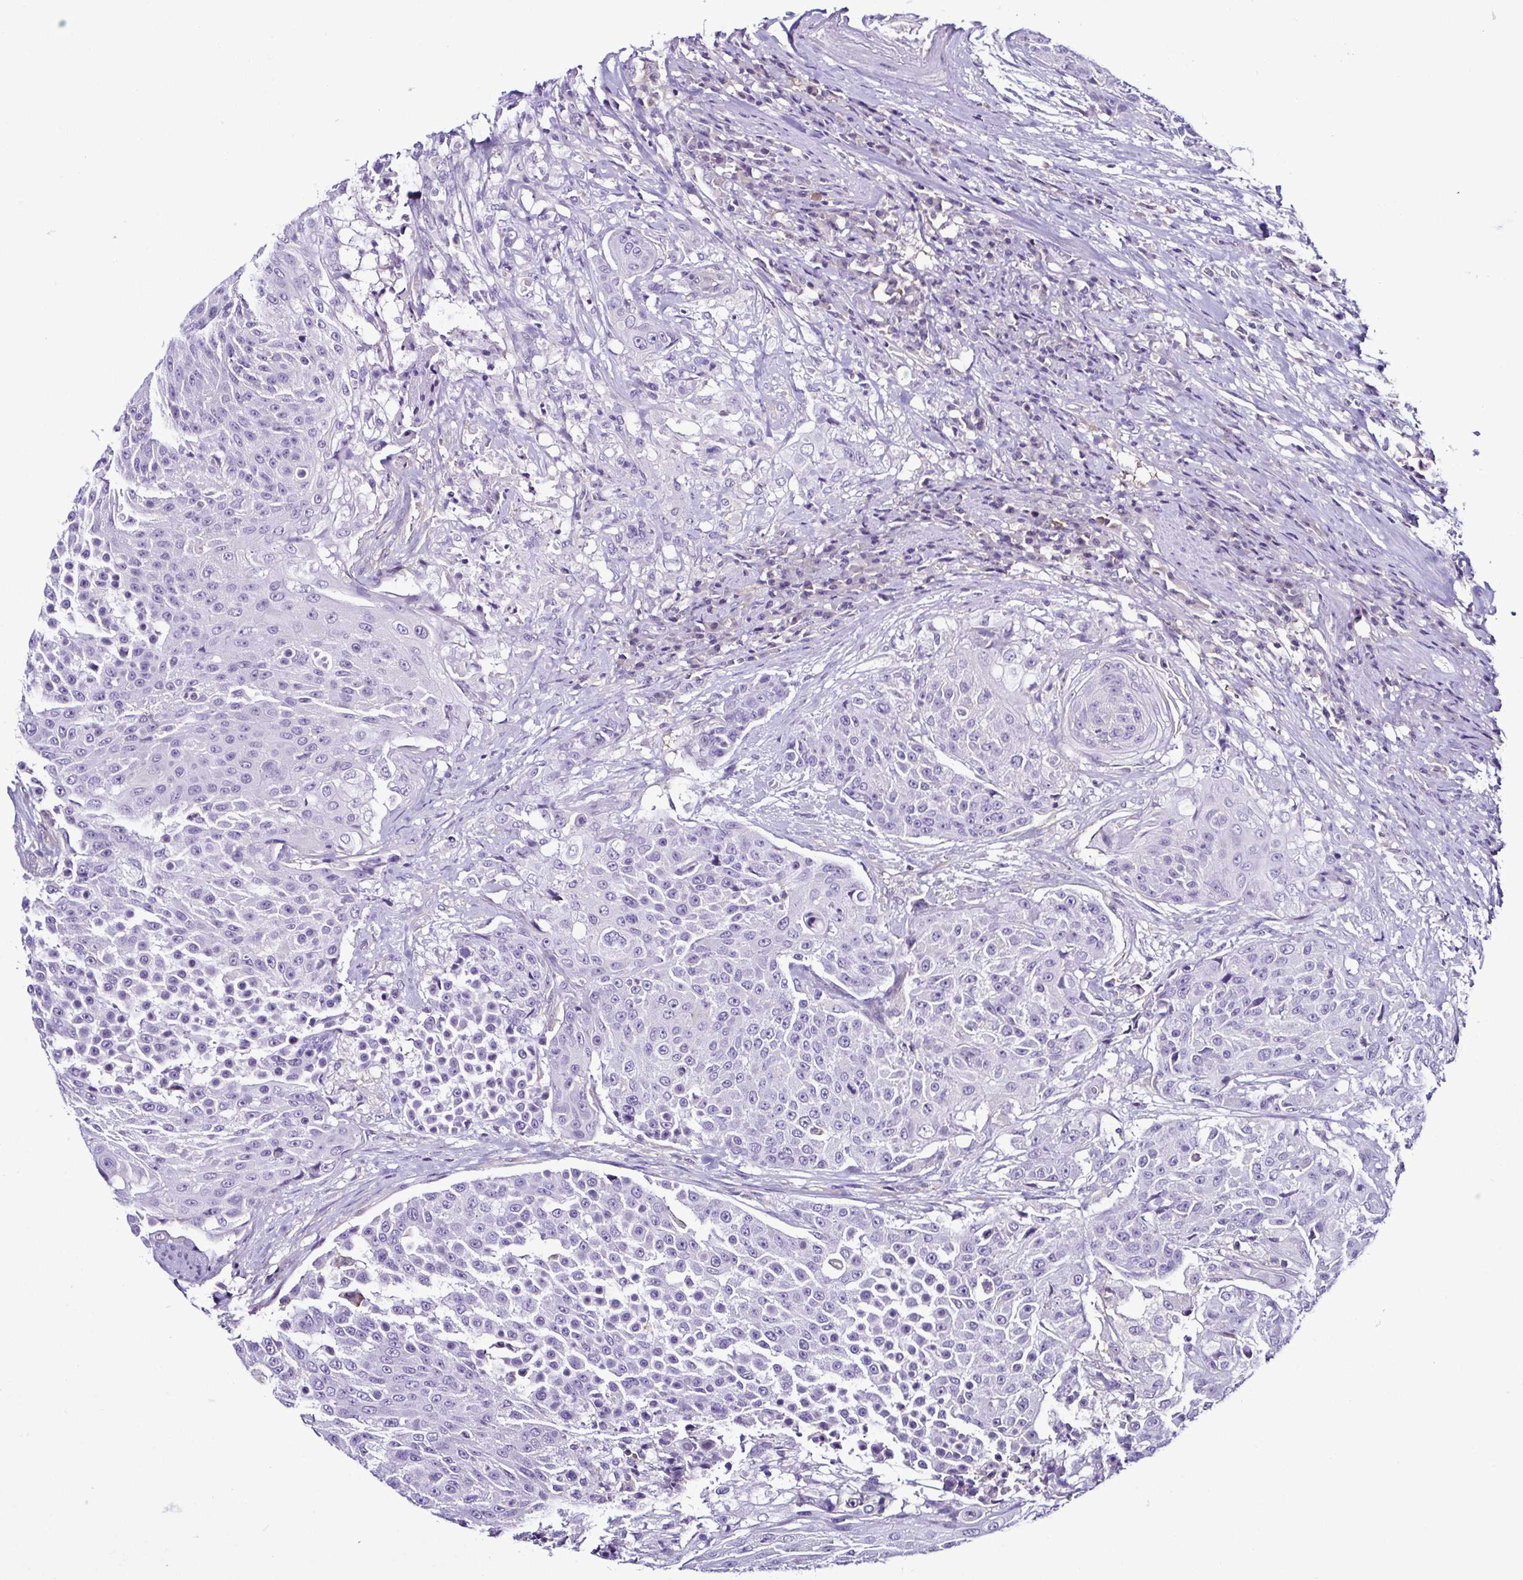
{"staining": {"intensity": "negative", "quantity": "none", "location": "none"}, "tissue": "urothelial cancer", "cell_type": "Tumor cells", "image_type": "cancer", "snomed": [{"axis": "morphology", "description": "Urothelial carcinoma, High grade"}, {"axis": "topography", "description": "Urinary bladder"}], "caption": "Immunohistochemistry (IHC) histopathology image of neoplastic tissue: human urothelial carcinoma (high-grade) stained with DAB (3,3'-diaminobenzidine) shows no significant protein staining in tumor cells.", "gene": "TNNT2", "patient": {"sex": "female", "age": 63}}